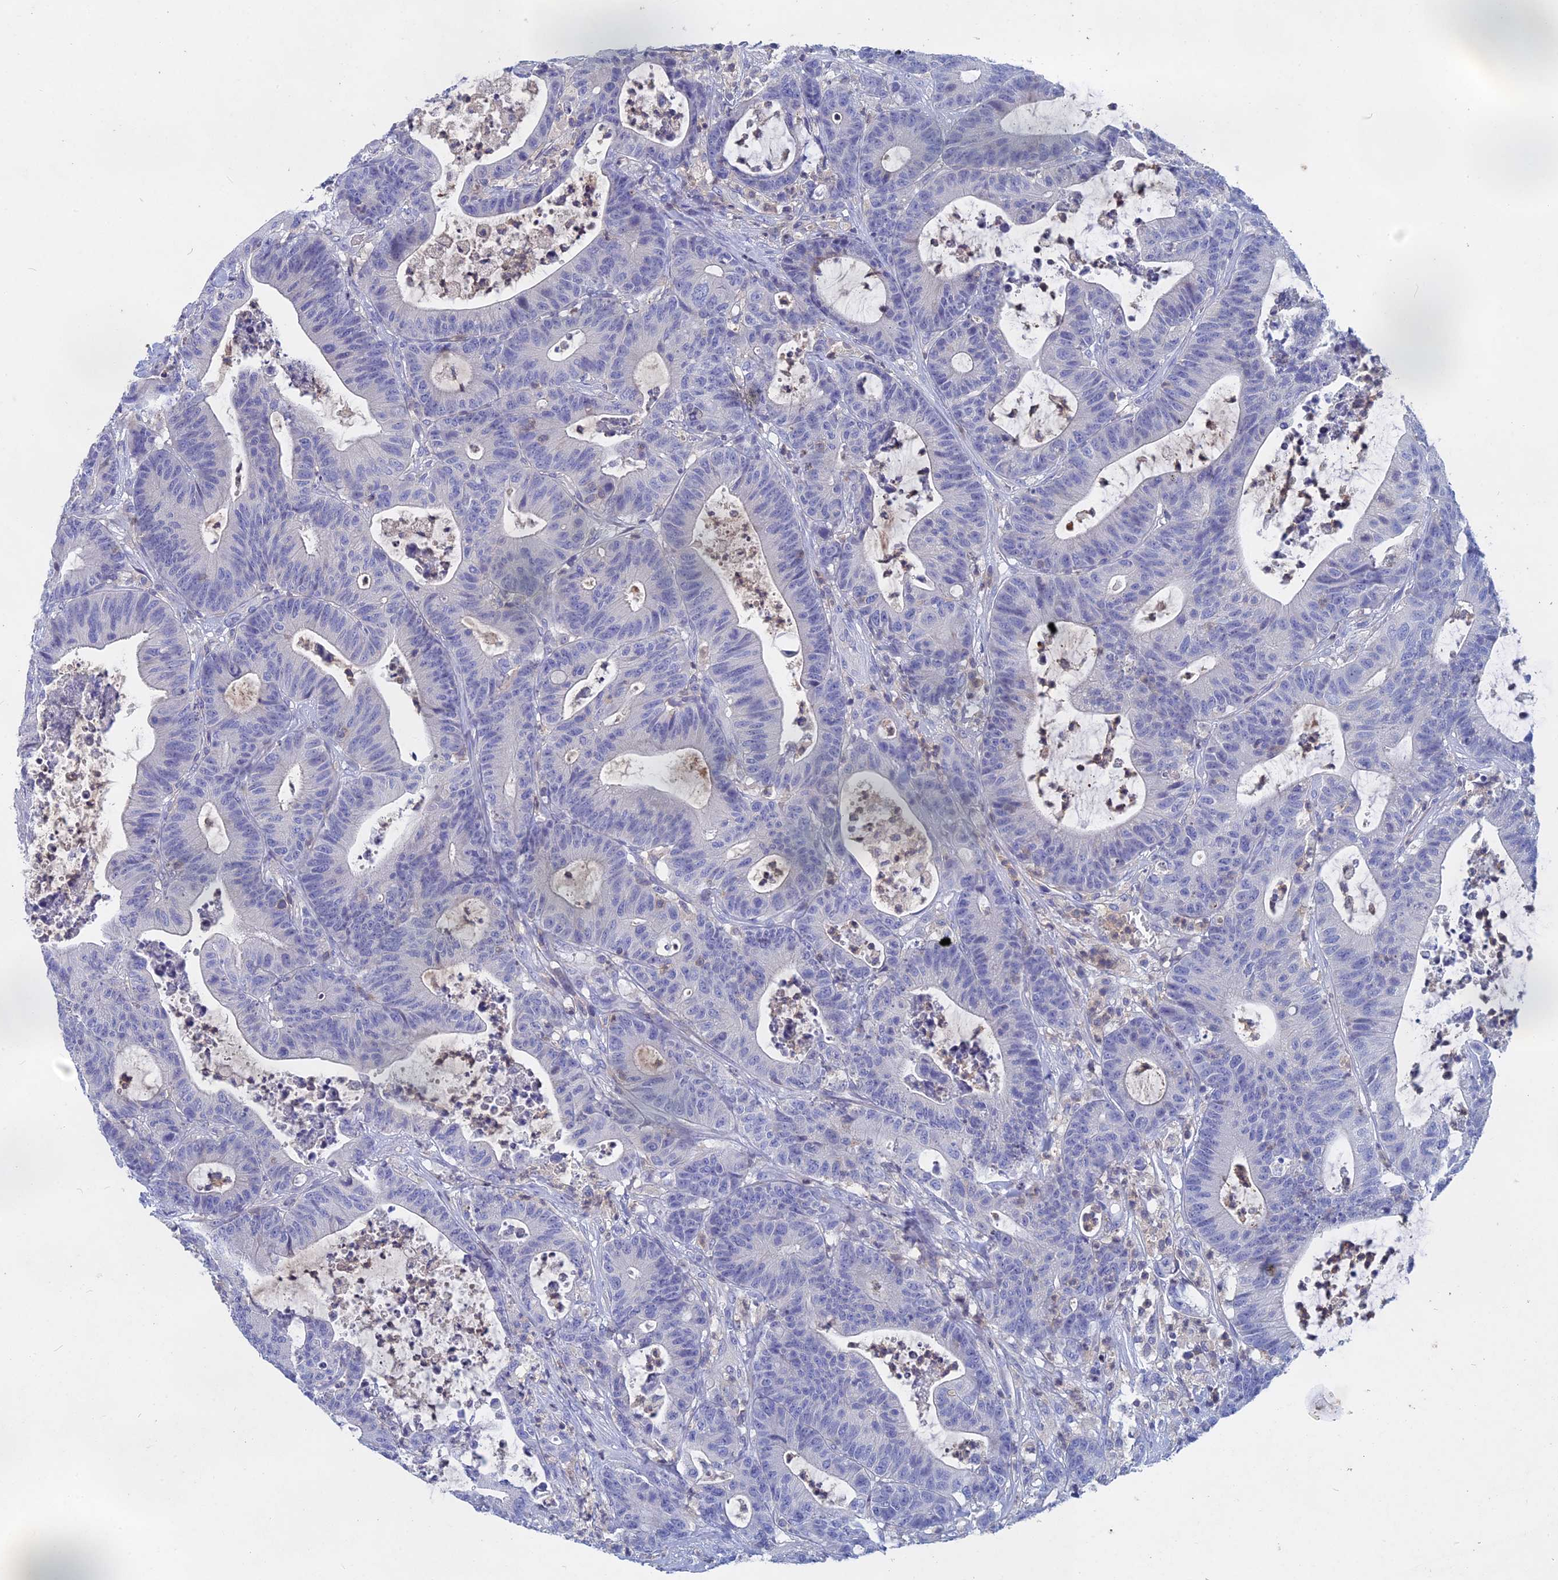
{"staining": {"intensity": "negative", "quantity": "none", "location": "none"}, "tissue": "colorectal cancer", "cell_type": "Tumor cells", "image_type": "cancer", "snomed": [{"axis": "morphology", "description": "Adenocarcinoma, NOS"}, {"axis": "topography", "description": "Colon"}], "caption": "Tumor cells are negative for protein expression in human colorectal cancer (adenocarcinoma). (DAB immunohistochemistry with hematoxylin counter stain).", "gene": "ACP7", "patient": {"sex": "female", "age": 84}}